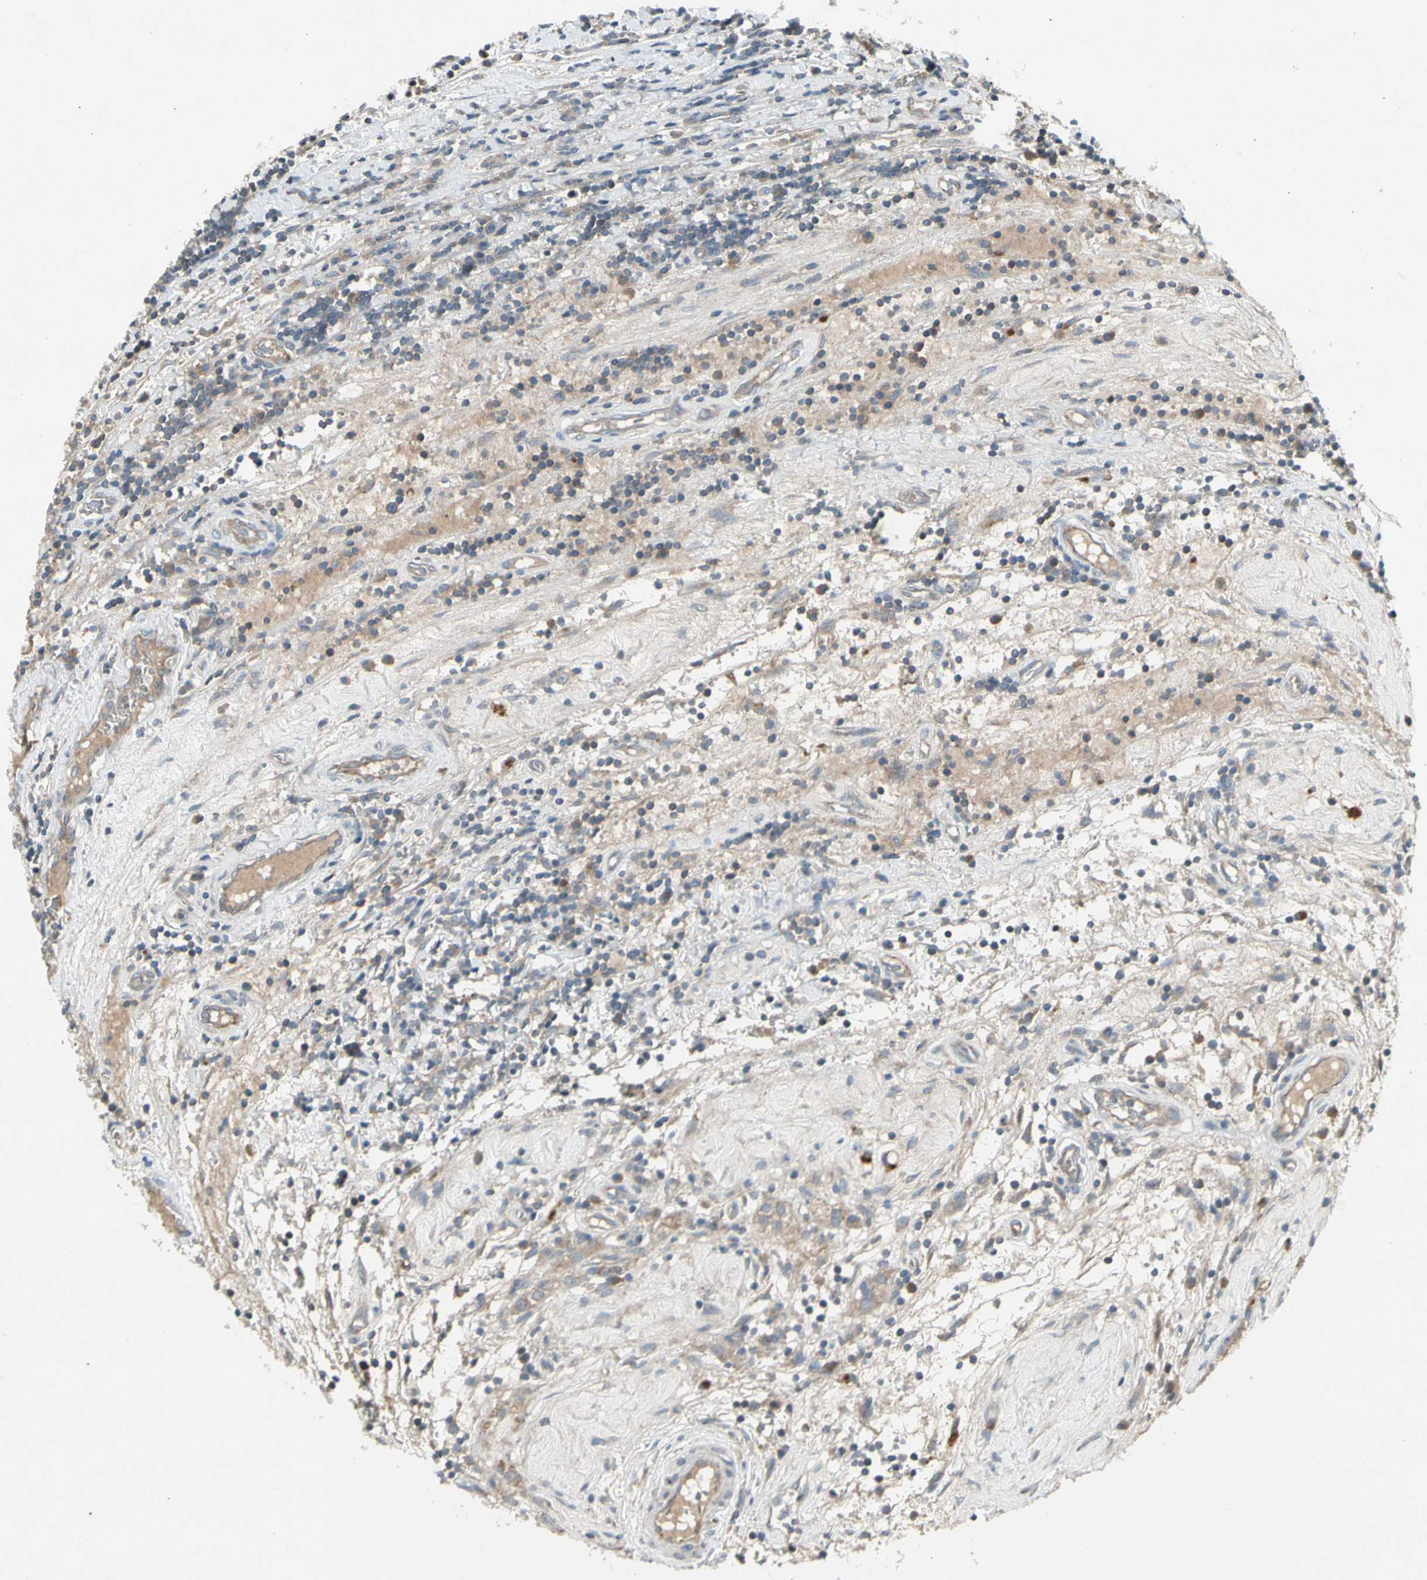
{"staining": {"intensity": "weak", "quantity": ">75%", "location": "cytoplasmic/membranous"}, "tissue": "testis cancer", "cell_type": "Tumor cells", "image_type": "cancer", "snomed": [{"axis": "morphology", "description": "Seminoma, NOS"}, {"axis": "topography", "description": "Testis"}], "caption": "There is low levels of weak cytoplasmic/membranous expression in tumor cells of testis cancer (seminoma), as demonstrated by immunohistochemical staining (brown color).", "gene": "PANK2", "patient": {"sex": "male", "age": 43}}